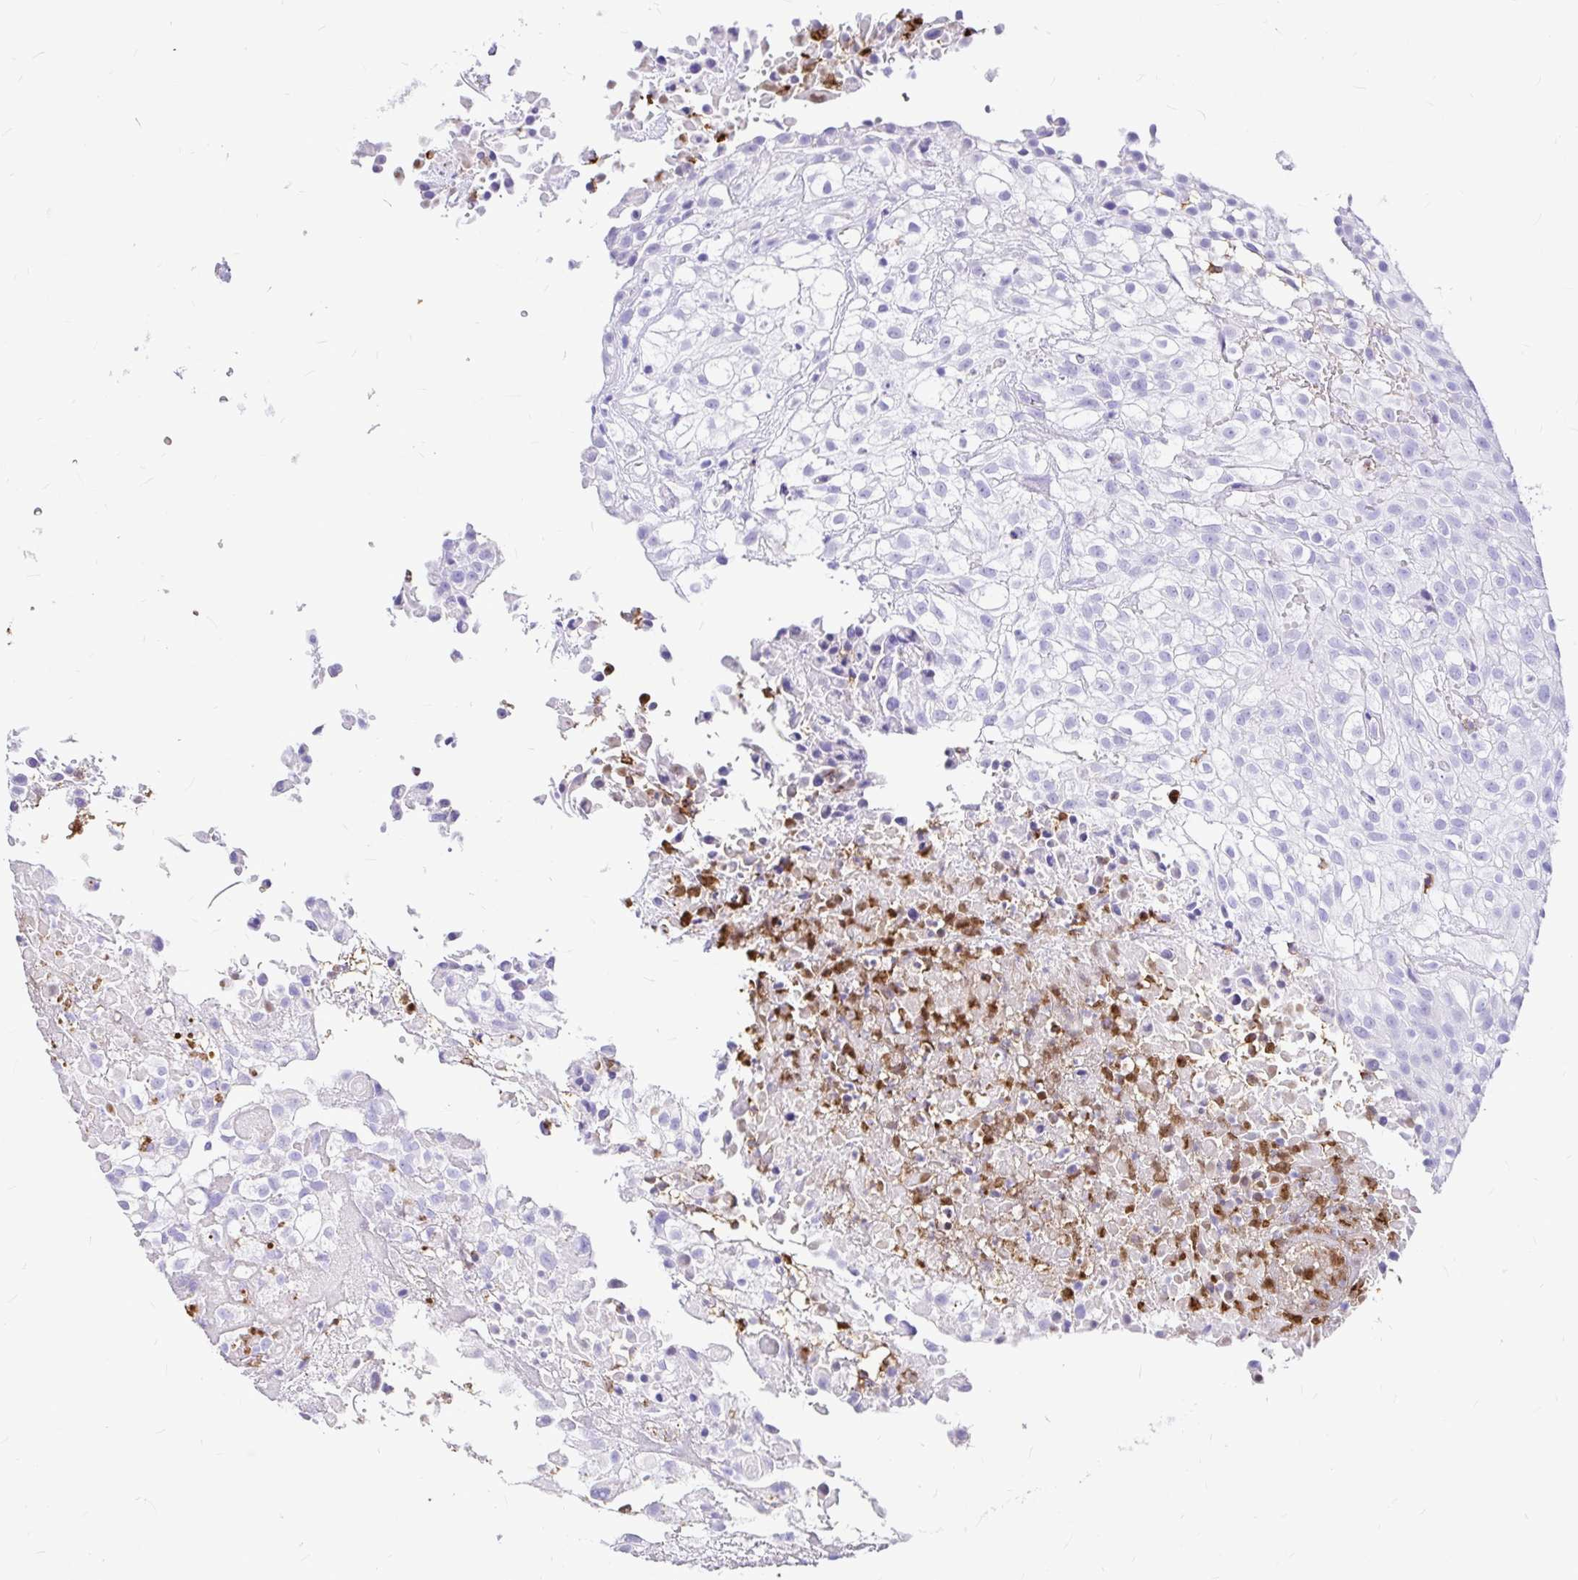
{"staining": {"intensity": "negative", "quantity": "none", "location": "none"}, "tissue": "urothelial cancer", "cell_type": "Tumor cells", "image_type": "cancer", "snomed": [{"axis": "morphology", "description": "Urothelial carcinoma, High grade"}, {"axis": "topography", "description": "Urinary bladder"}], "caption": "IHC micrograph of neoplastic tissue: human urothelial cancer stained with DAB (3,3'-diaminobenzidine) demonstrates no significant protein positivity in tumor cells. (Brightfield microscopy of DAB immunohistochemistry at high magnification).", "gene": "CLEC1B", "patient": {"sex": "male", "age": 56}}